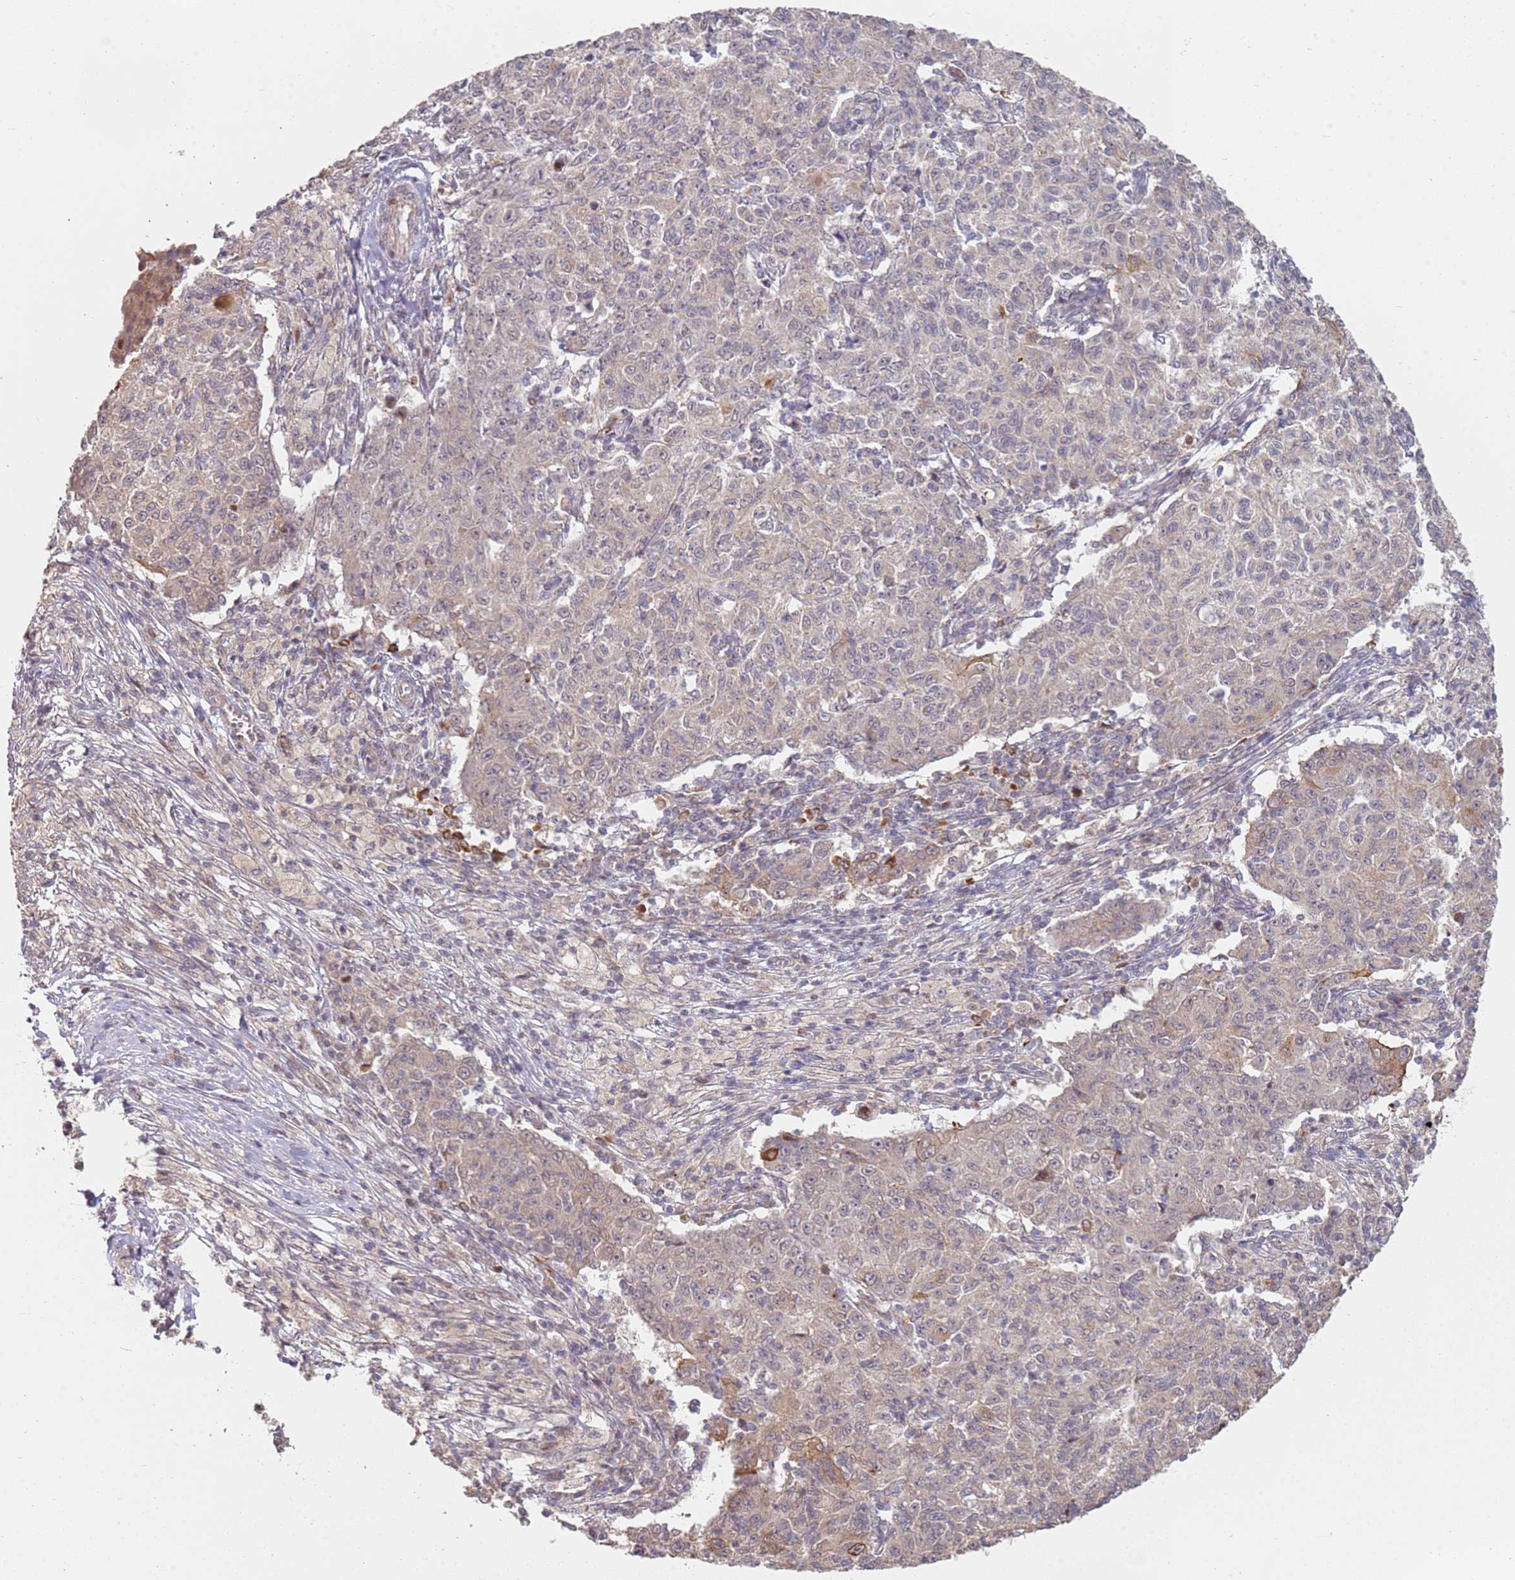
{"staining": {"intensity": "weak", "quantity": "<25%", "location": "cytoplasmic/membranous"}, "tissue": "ovarian cancer", "cell_type": "Tumor cells", "image_type": "cancer", "snomed": [{"axis": "morphology", "description": "Carcinoma, endometroid"}, {"axis": "topography", "description": "Ovary"}], "caption": "DAB immunohistochemical staining of endometroid carcinoma (ovarian) demonstrates no significant positivity in tumor cells.", "gene": "MPEG1", "patient": {"sex": "female", "age": 42}}